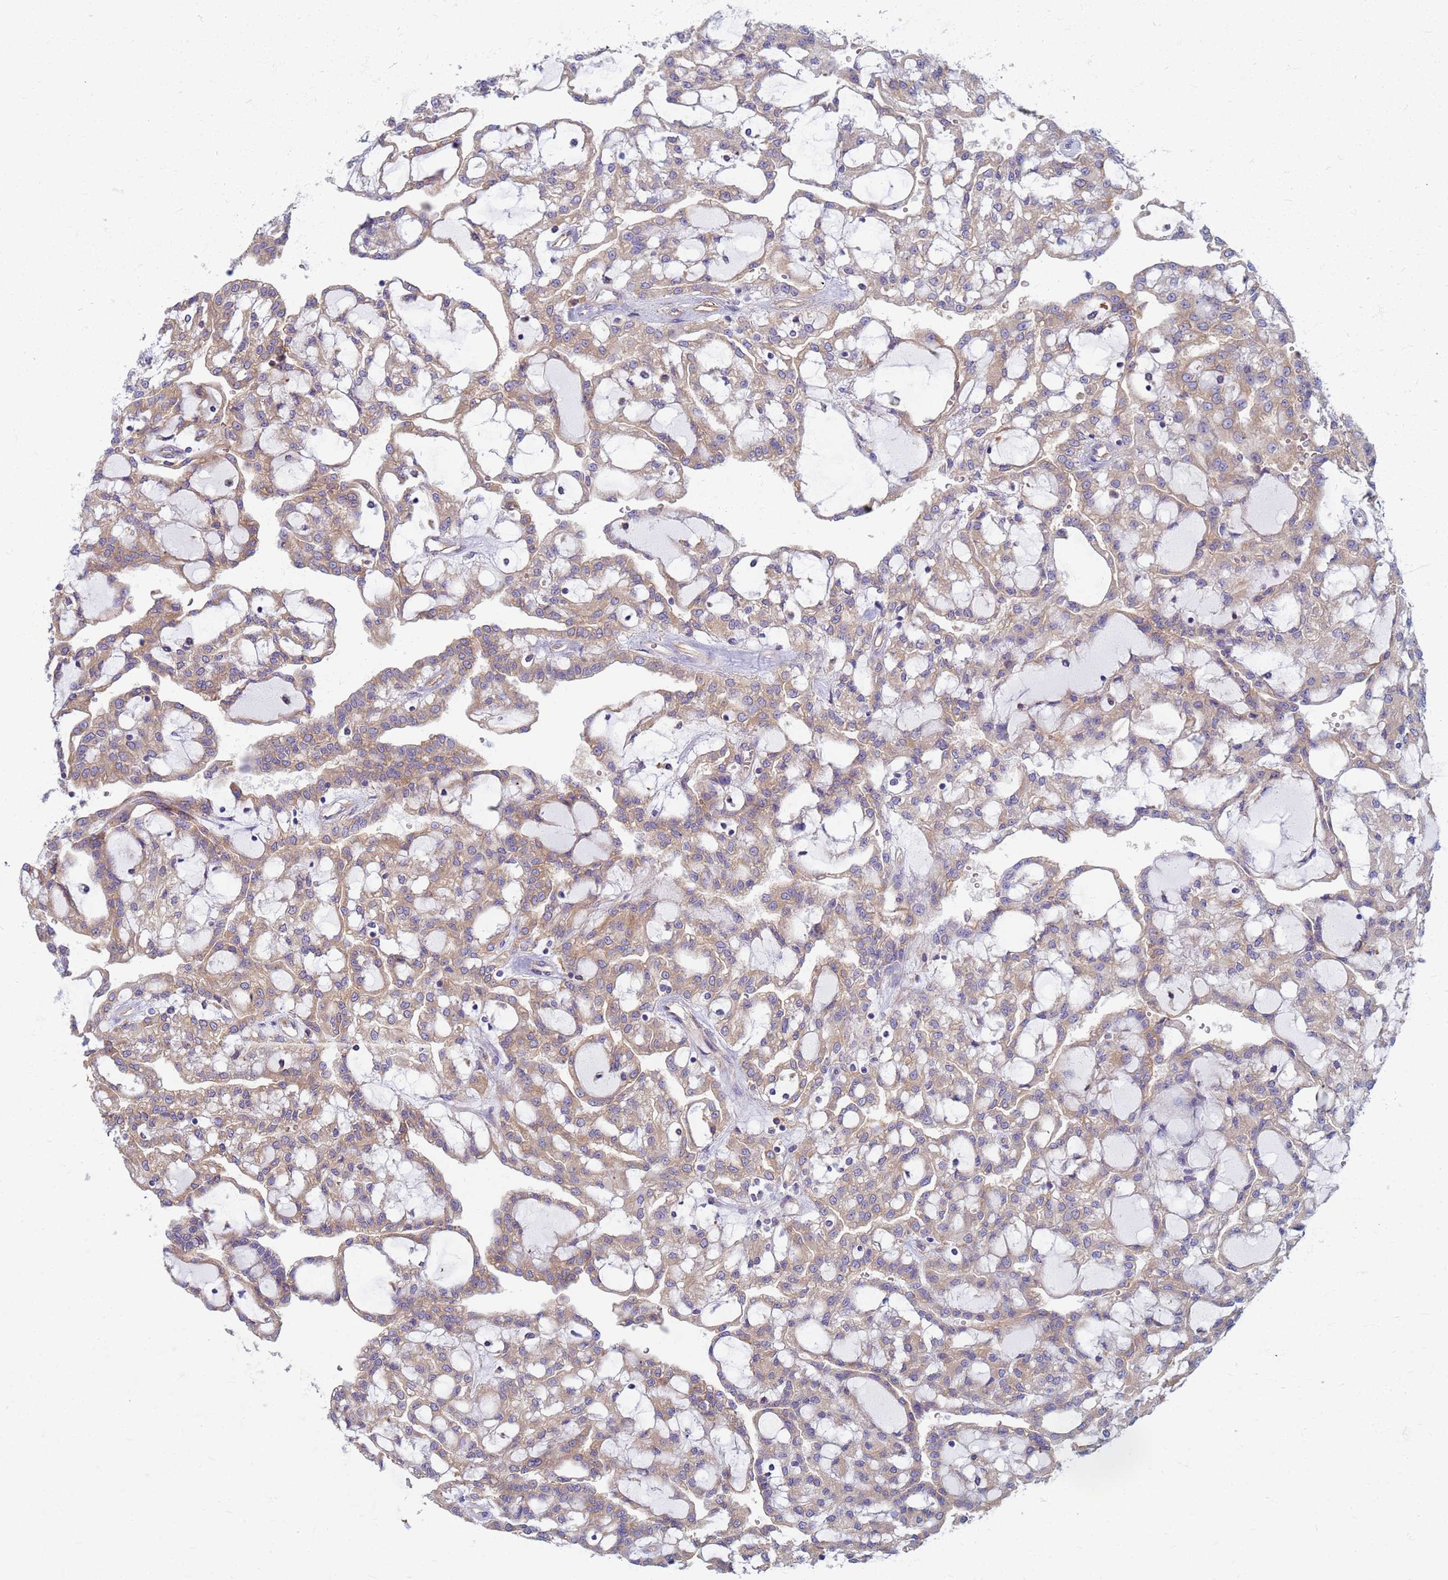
{"staining": {"intensity": "weak", "quantity": ">75%", "location": "cytoplasmic/membranous"}, "tissue": "renal cancer", "cell_type": "Tumor cells", "image_type": "cancer", "snomed": [{"axis": "morphology", "description": "Adenocarcinoma, NOS"}, {"axis": "topography", "description": "Kidney"}], "caption": "Immunohistochemical staining of renal cancer exhibits low levels of weak cytoplasmic/membranous protein positivity in about >75% of tumor cells. (DAB (3,3'-diaminobenzidine) IHC, brown staining for protein, blue staining for nuclei).", "gene": "EEA1", "patient": {"sex": "male", "age": 63}}